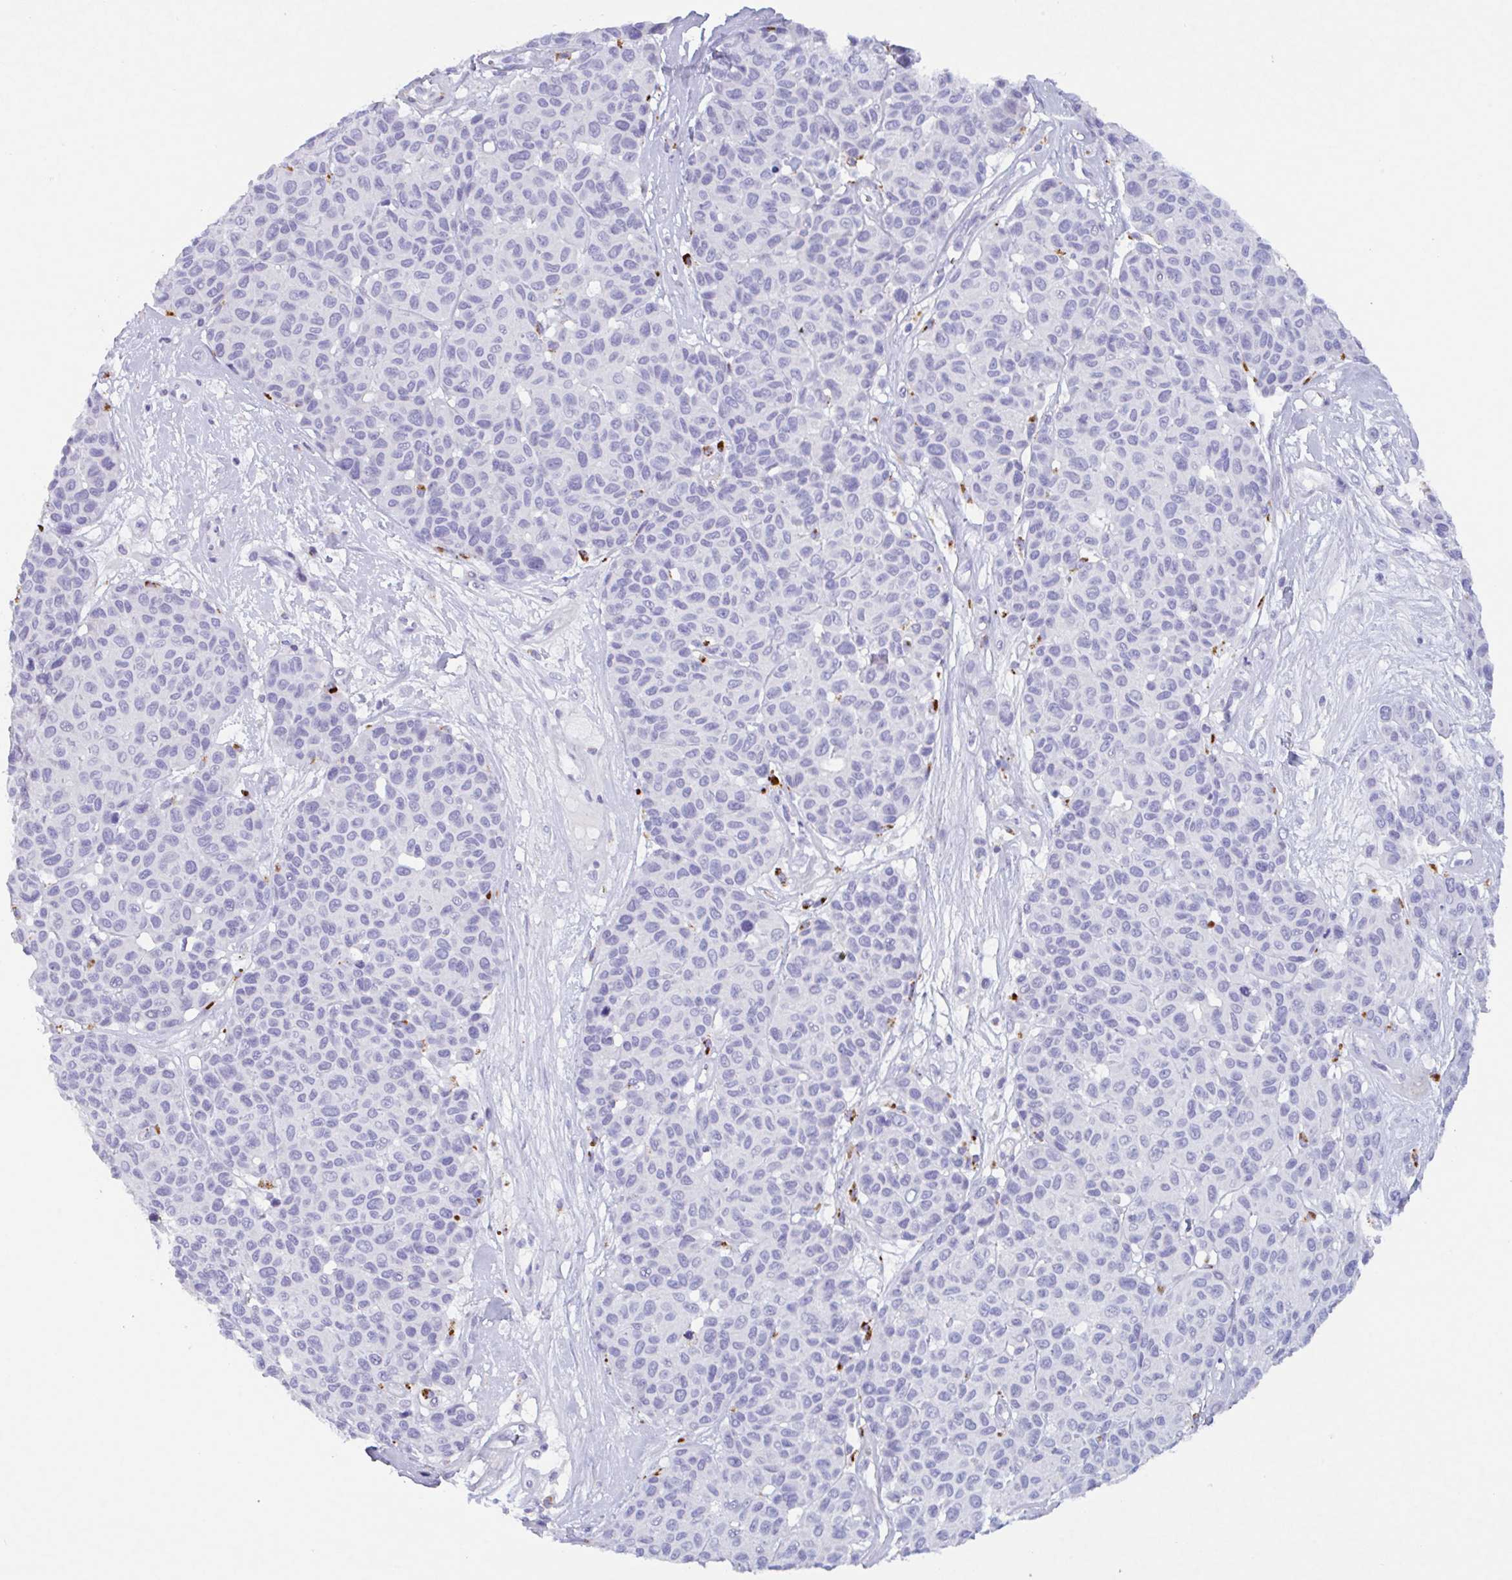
{"staining": {"intensity": "negative", "quantity": "none", "location": "none"}, "tissue": "melanoma", "cell_type": "Tumor cells", "image_type": "cancer", "snomed": [{"axis": "morphology", "description": "Malignant melanoma, NOS"}, {"axis": "topography", "description": "Skin"}], "caption": "Immunohistochemical staining of malignant melanoma displays no significant staining in tumor cells.", "gene": "DTWD2", "patient": {"sex": "female", "age": 66}}